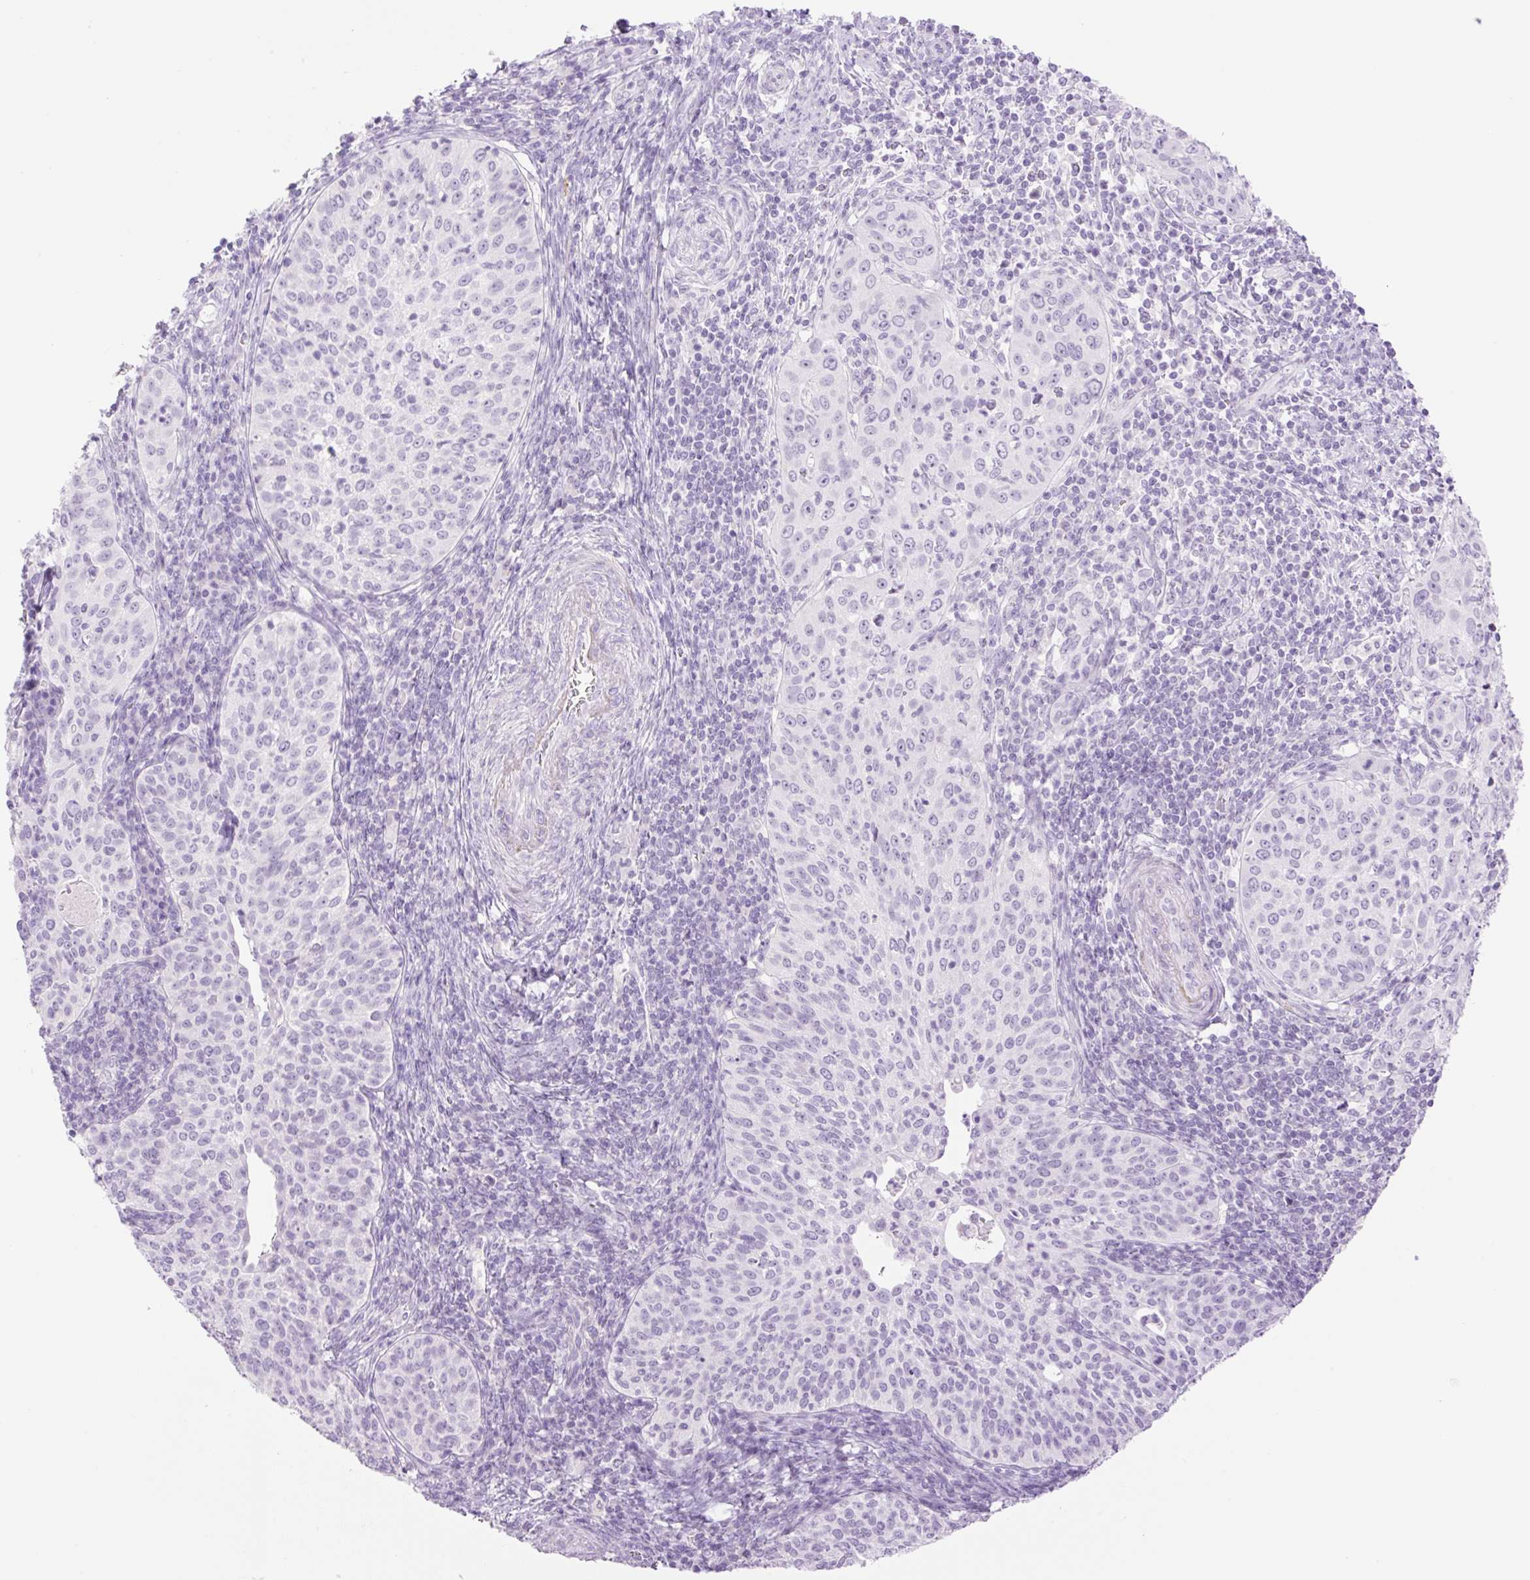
{"staining": {"intensity": "negative", "quantity": "none", "location": "none"}, "tissue": "cervical cancer", "cell_type": "Tumor cells", "image_type": "cancer", "snomed": [{"axis": "morphology", "description": "Squamous cell carcinoma, NOS"}, {"axis": "topography", "description": "Cervix"}], "caption": "Tumor cells are negative for protein expression in human cervical cancer (squamous cell carcinoma). (DAB (3,3'-diaminobenzidine) immunohistochemistry (IHC) with hematoxylin counter stain).", "gene": "SP140L", "patient": {"sex": "female", "age": 30}}